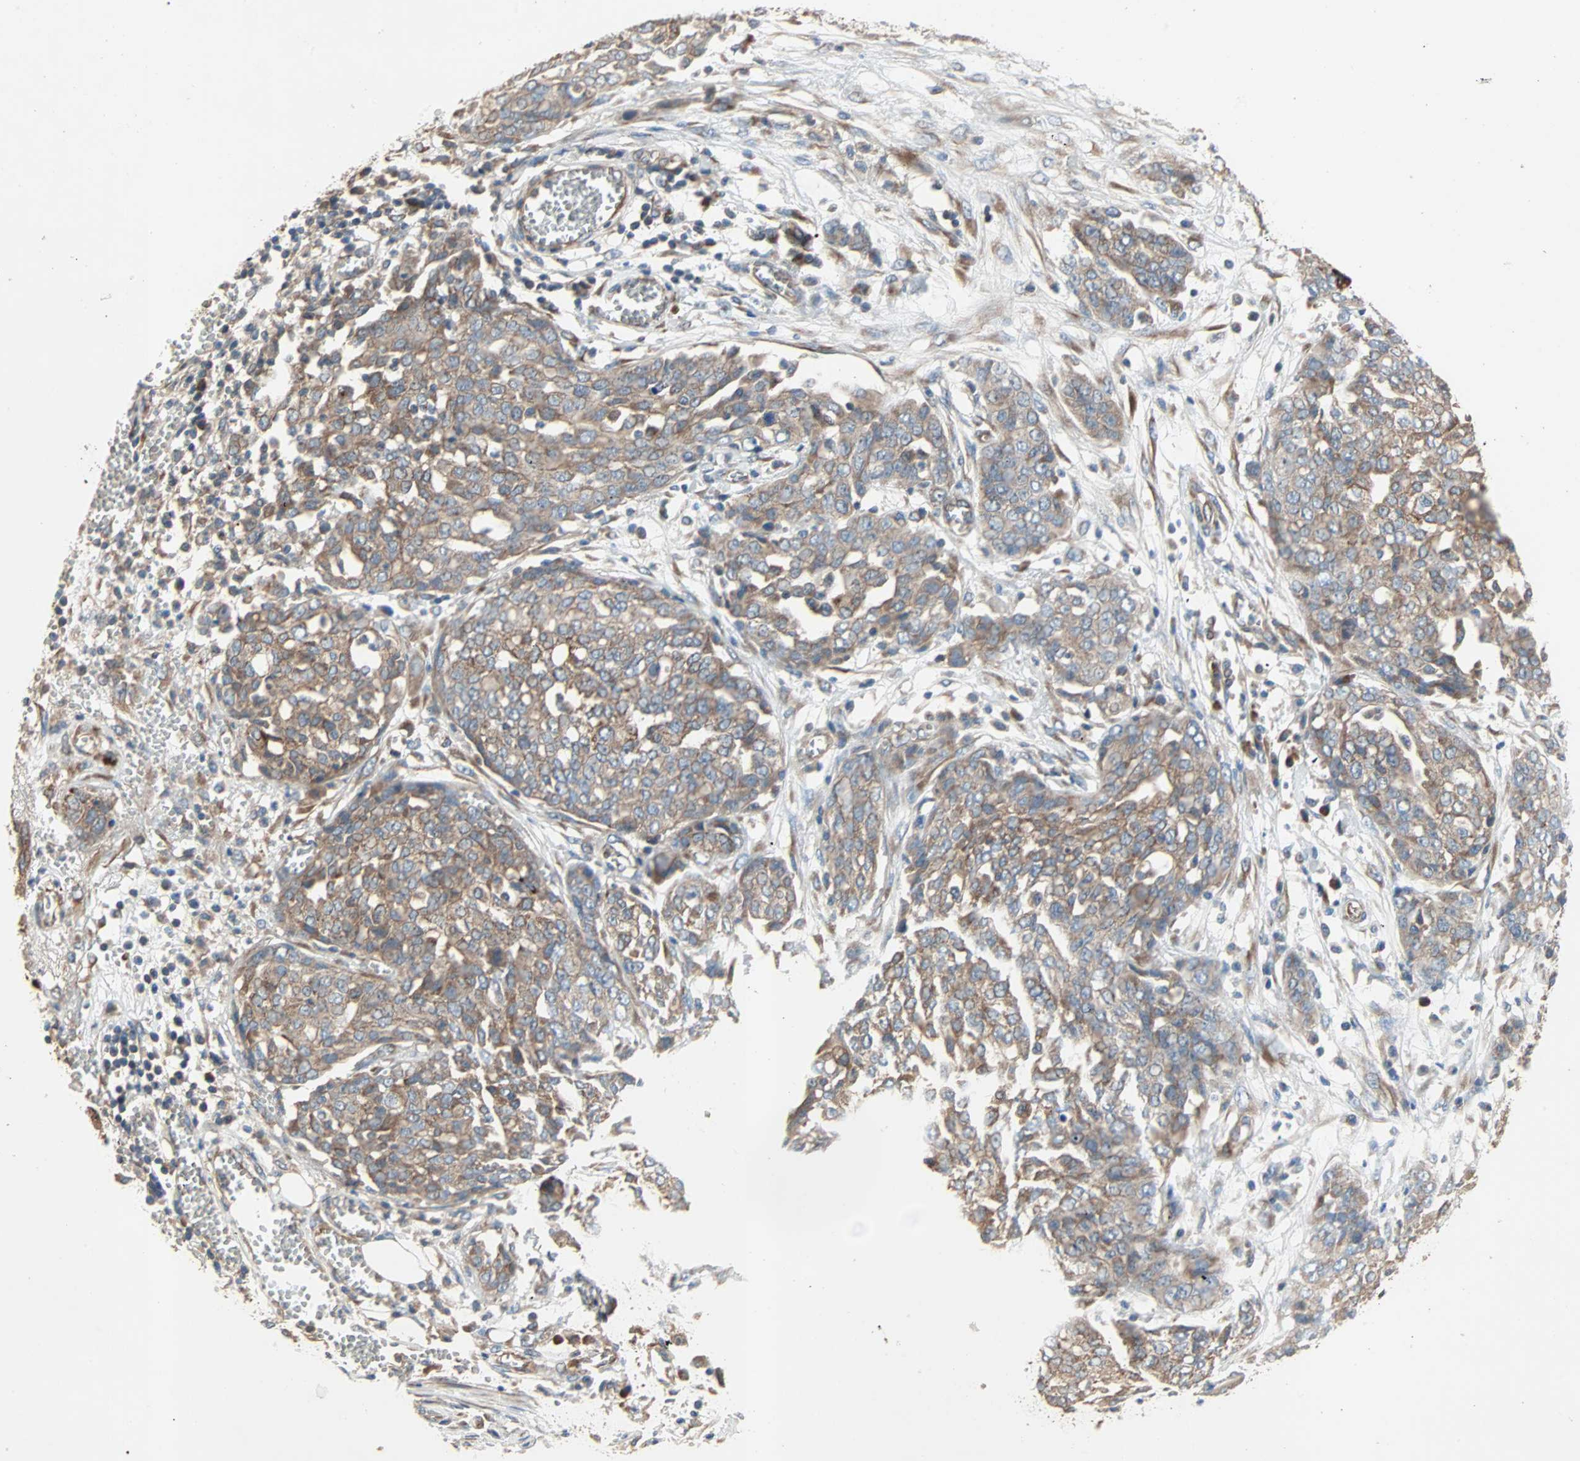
{"staining": {"intensity": "weak", "quantity": ">75%", "location": "cytoplasmic/membranous"}, "tissue": "ovarian cancer", "cell_type": "Tumor cells", "image_type": "cancer", "snomed": [{"axis": "morphology", "description": "Cystadenocarcinoma, serous, NOS"}, {"axis": "topography", "description": "Soft tissue"}, {"axis": "topography", "description": "Ovary"}], "caption": "Human ovarian cancer stained for a protein (brown) shows weak cytoplasmic/membranous positive positivity in approximately >75% of tumor cells.", "gene": "XYLT1", "patient": {"sex": "female", "age": 57}}